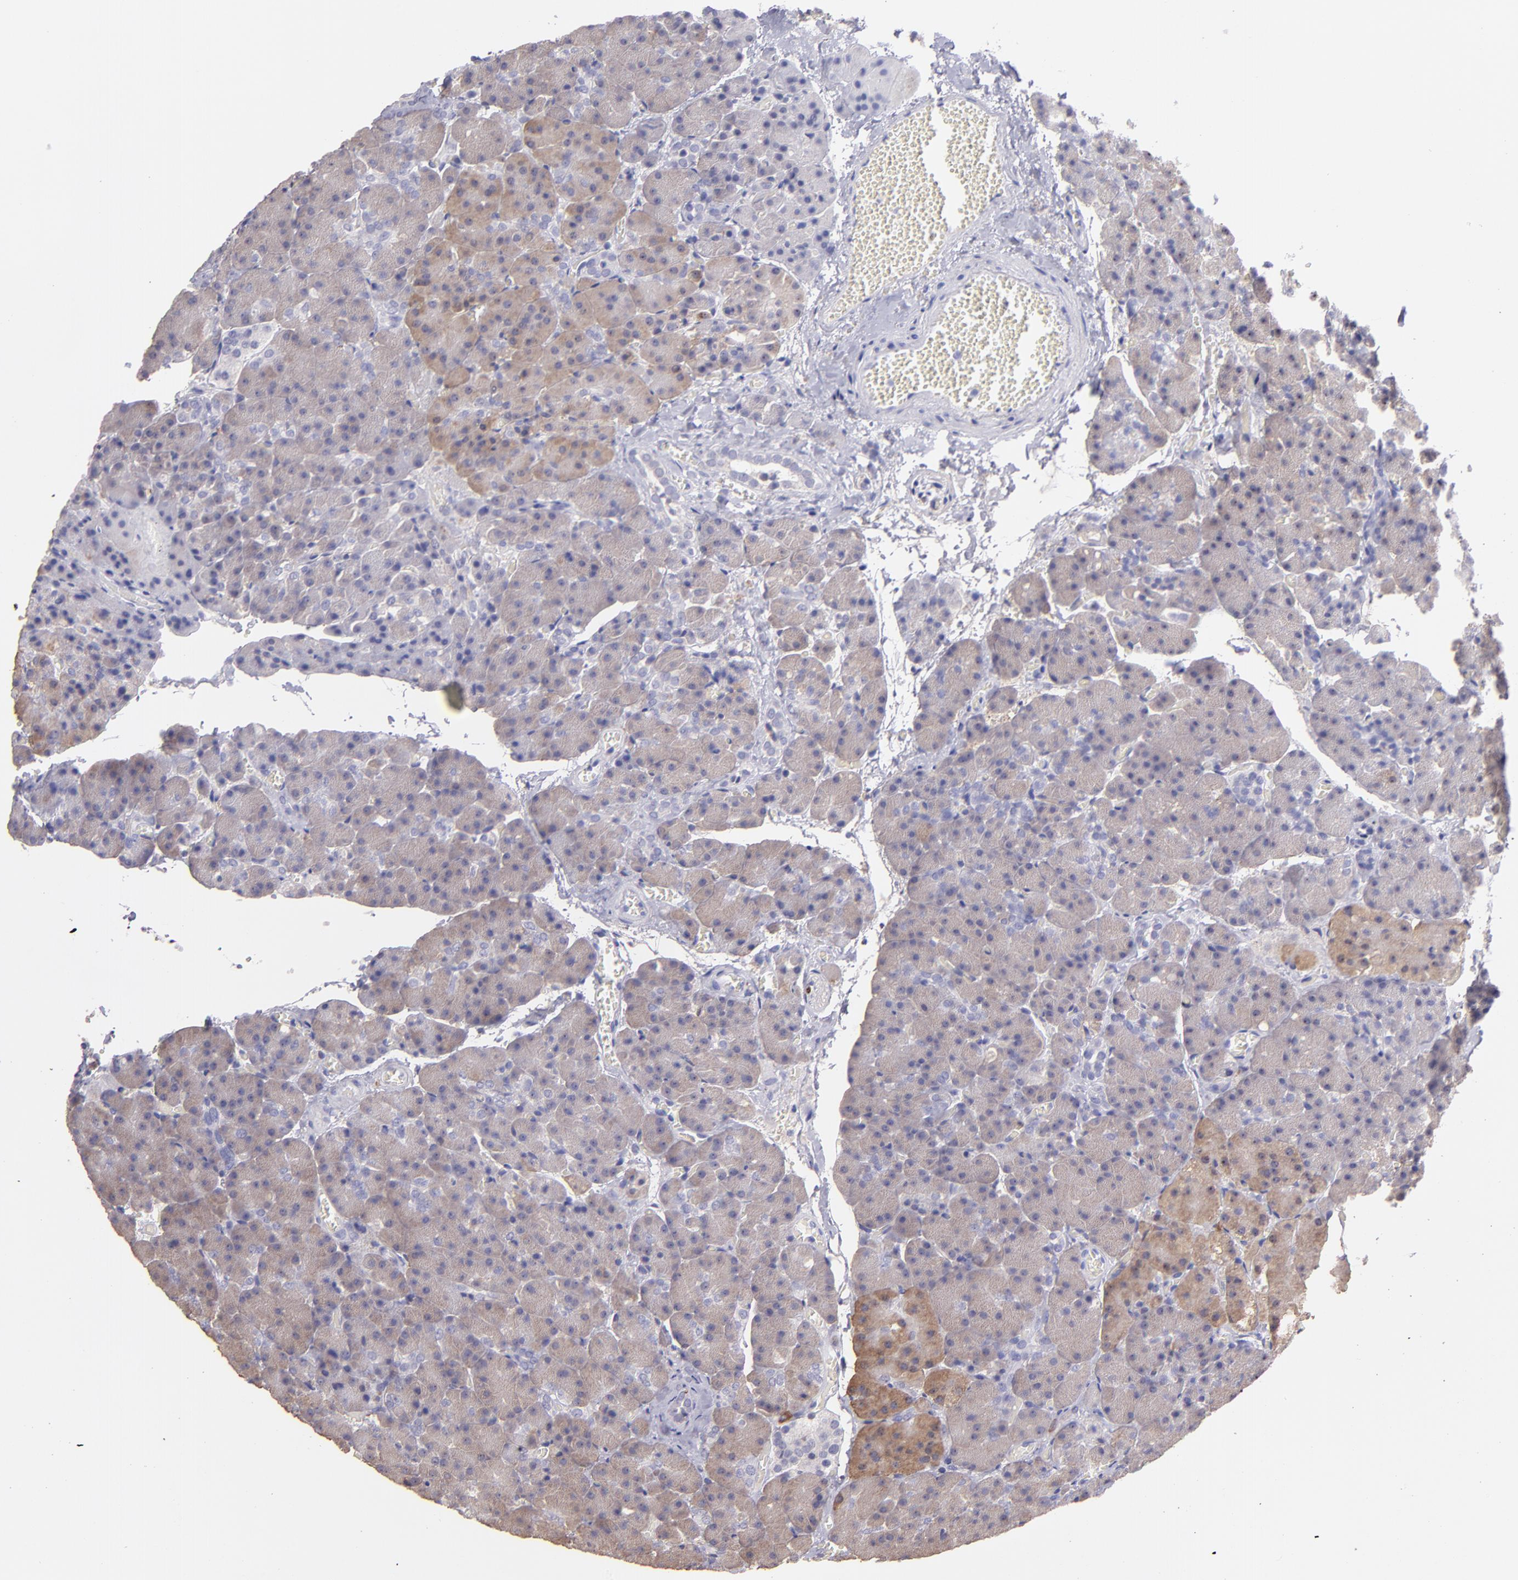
{"staining": {"intensity": "weak", "quantity": ">75%", "location": "cytoplasmic/membranous"}, "tissue": "carcinoid", "cell_type": "Tumor cells", "image_type": "cancer", "snomed": [{"axis": "morphology", "description": "Normal tissue, NOS"}, {"axis": "morphology", "description": "Carcinoid, malignant, NOS"}, {"axis": "topography", "description": "Pancreas"}], "caption": "A brown stain shows weak cytoplasmic/membranous staining of a protein in carcinoid tumor cells.", "gene": "PAPPA", "patient": {"sex": "female", "age": 35}}